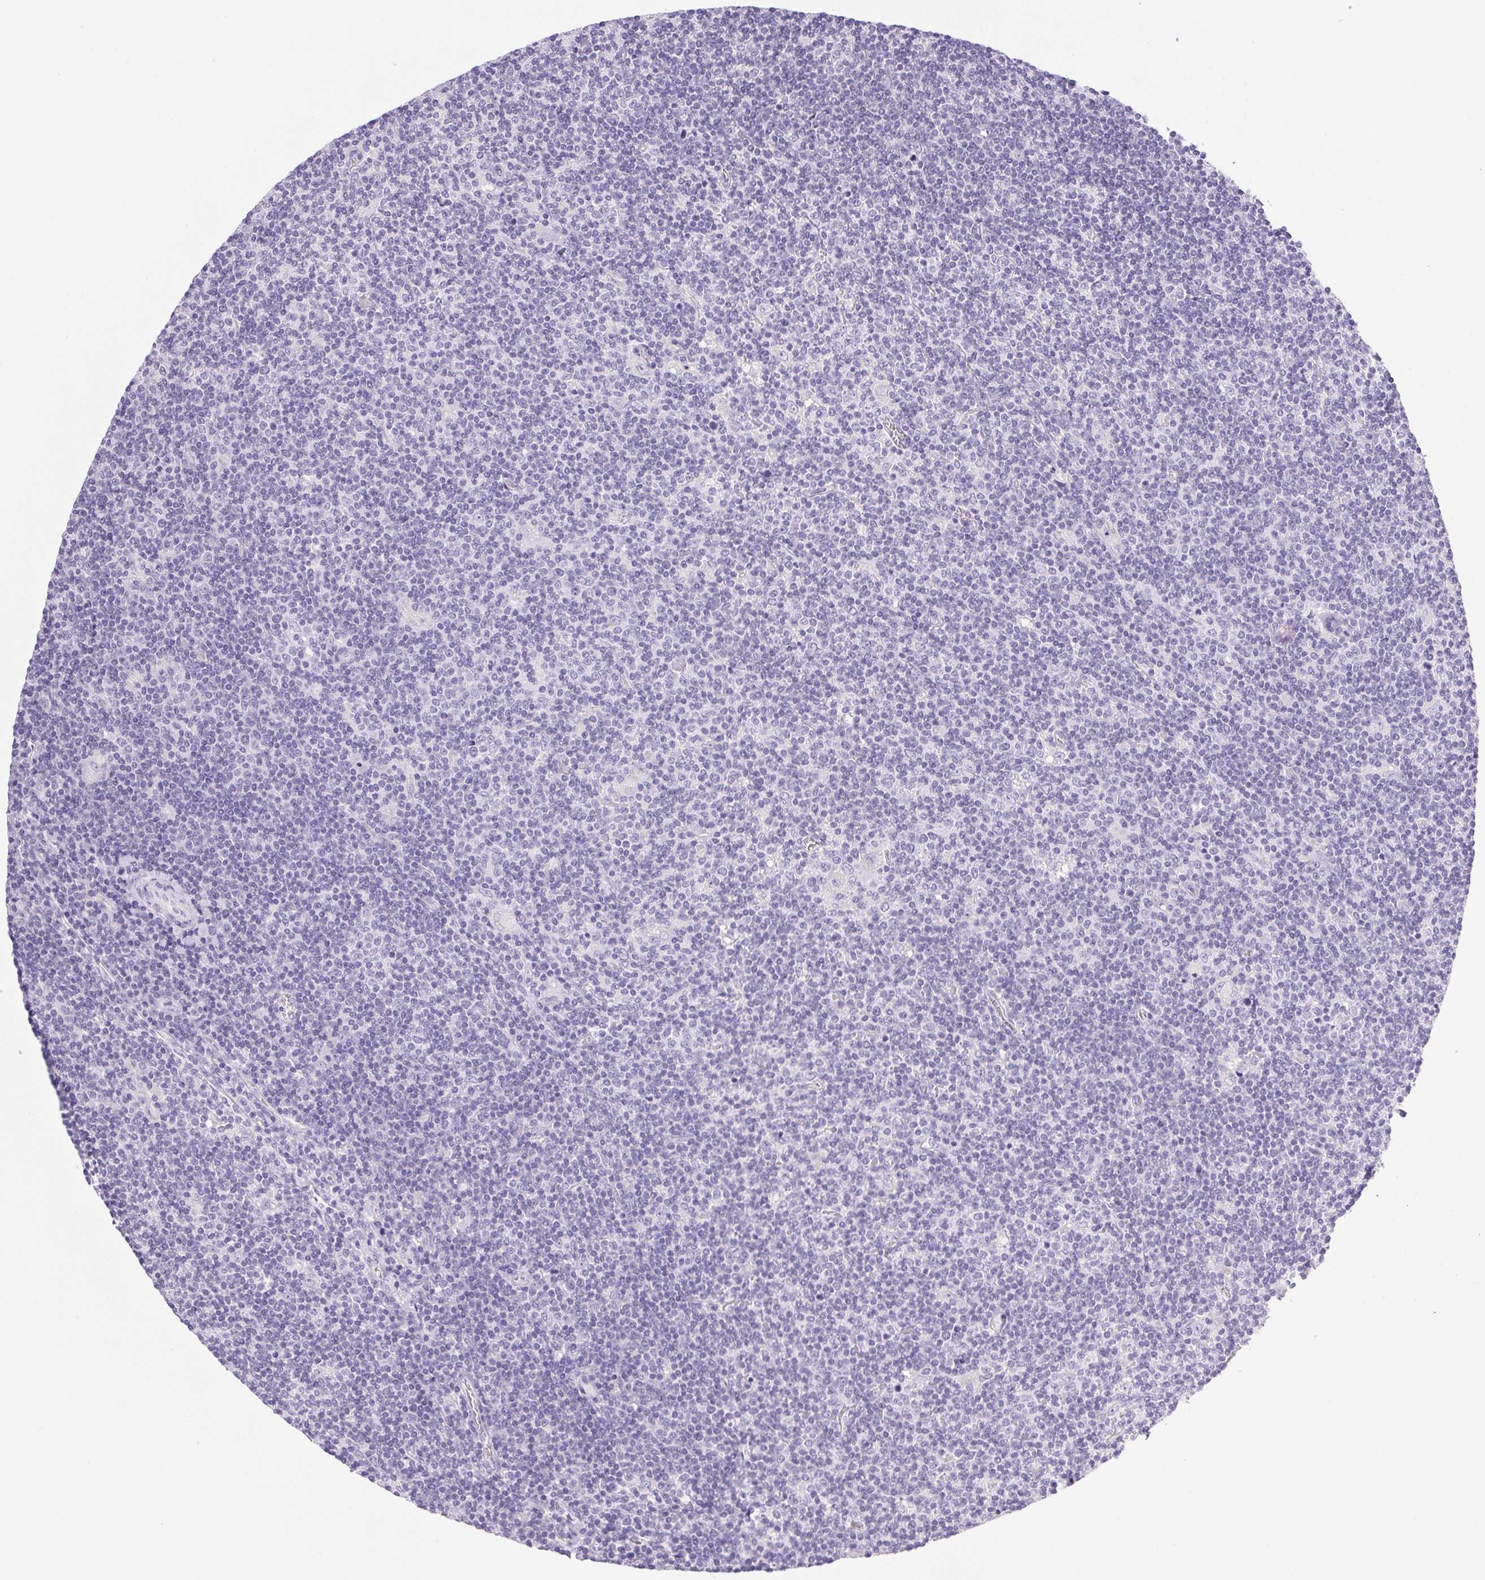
{"staining": {"intensity": "negative", "quantity": "none", "location": "none"}, "tissue": "lymphoma", "cell_type": "Tumor cells", "image_type": "cancer", "snomed": [{"axis": "morphology", "description": "Hodgkin's disease, NOS"}, {"axis": "topography", "description": "Lymph node"}], "caption": "DAB immunohistochemical staining of human Hodgkin's disease reveals no significant staining in tumor cells.", "gene": "ATP6V0A4", "patient": {"sex": "male", "age": 40}}